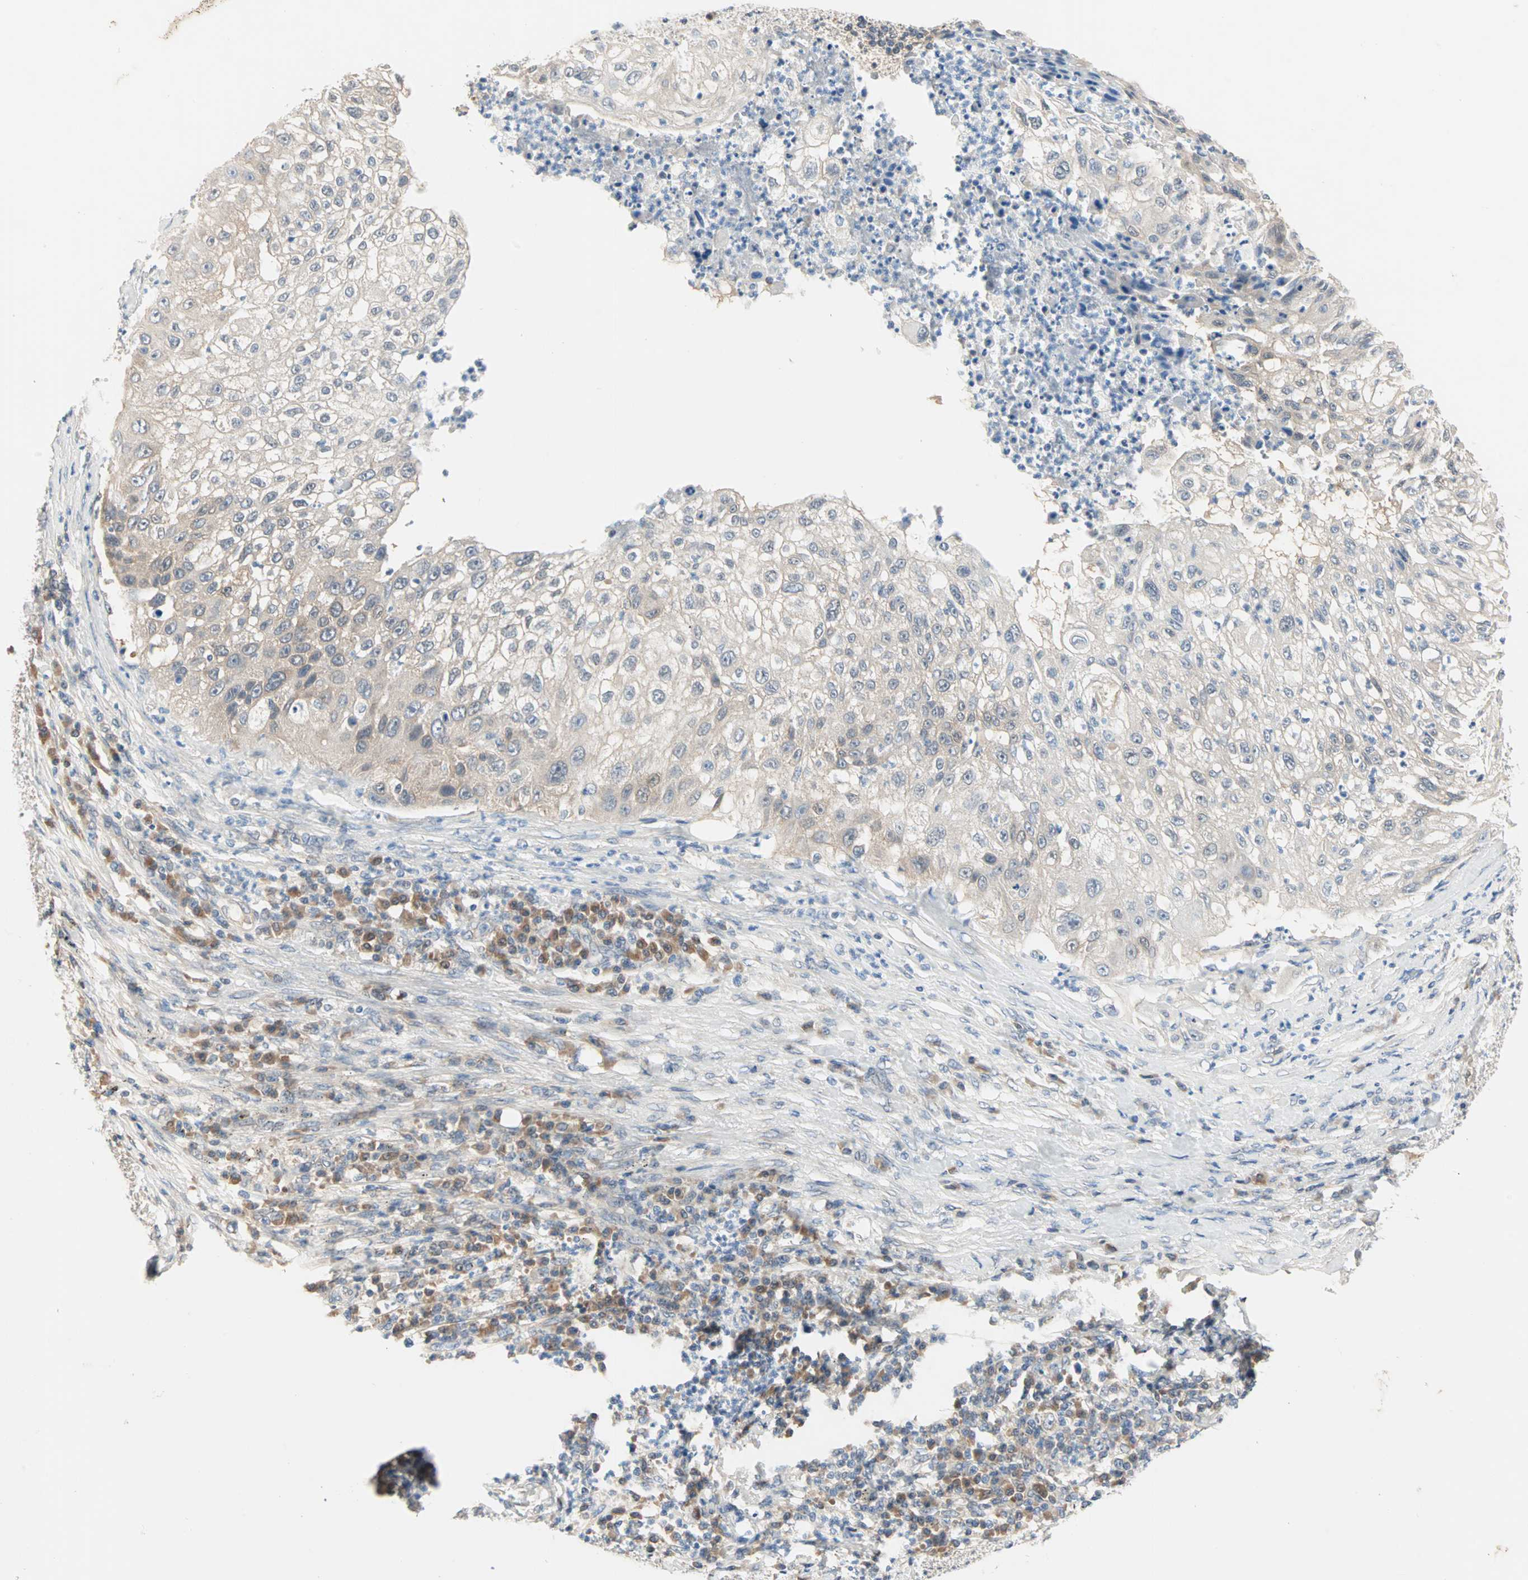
{"staining": {"intensity": "weak", "quantity": ">75%", "location": "cytoplasmic/membranous"}, "tissue": "lung cancer", "cell_type": "Tumor cells", "image_type": "cancer", "snomed": [{"axis": "morphology", "description": "Inflammation, NOS"}, {"axis": "morphology", "description": "Squamous cell carcinoma, NOS"}, {"axis": "topography", "description": "Lymph node"}, {"axis": "topography", "description": "Soft tissue"}, {"axis": "topography", "description": "Lung"}], "caption": "Protein expression analysis of lung cancer (squamous cell carcinoma) shows weak cytoplasmic/membranous staining in approximately >75% of tumor cells.", "gene": "MPI", "patient": {"sex": "male", "age": 66}}